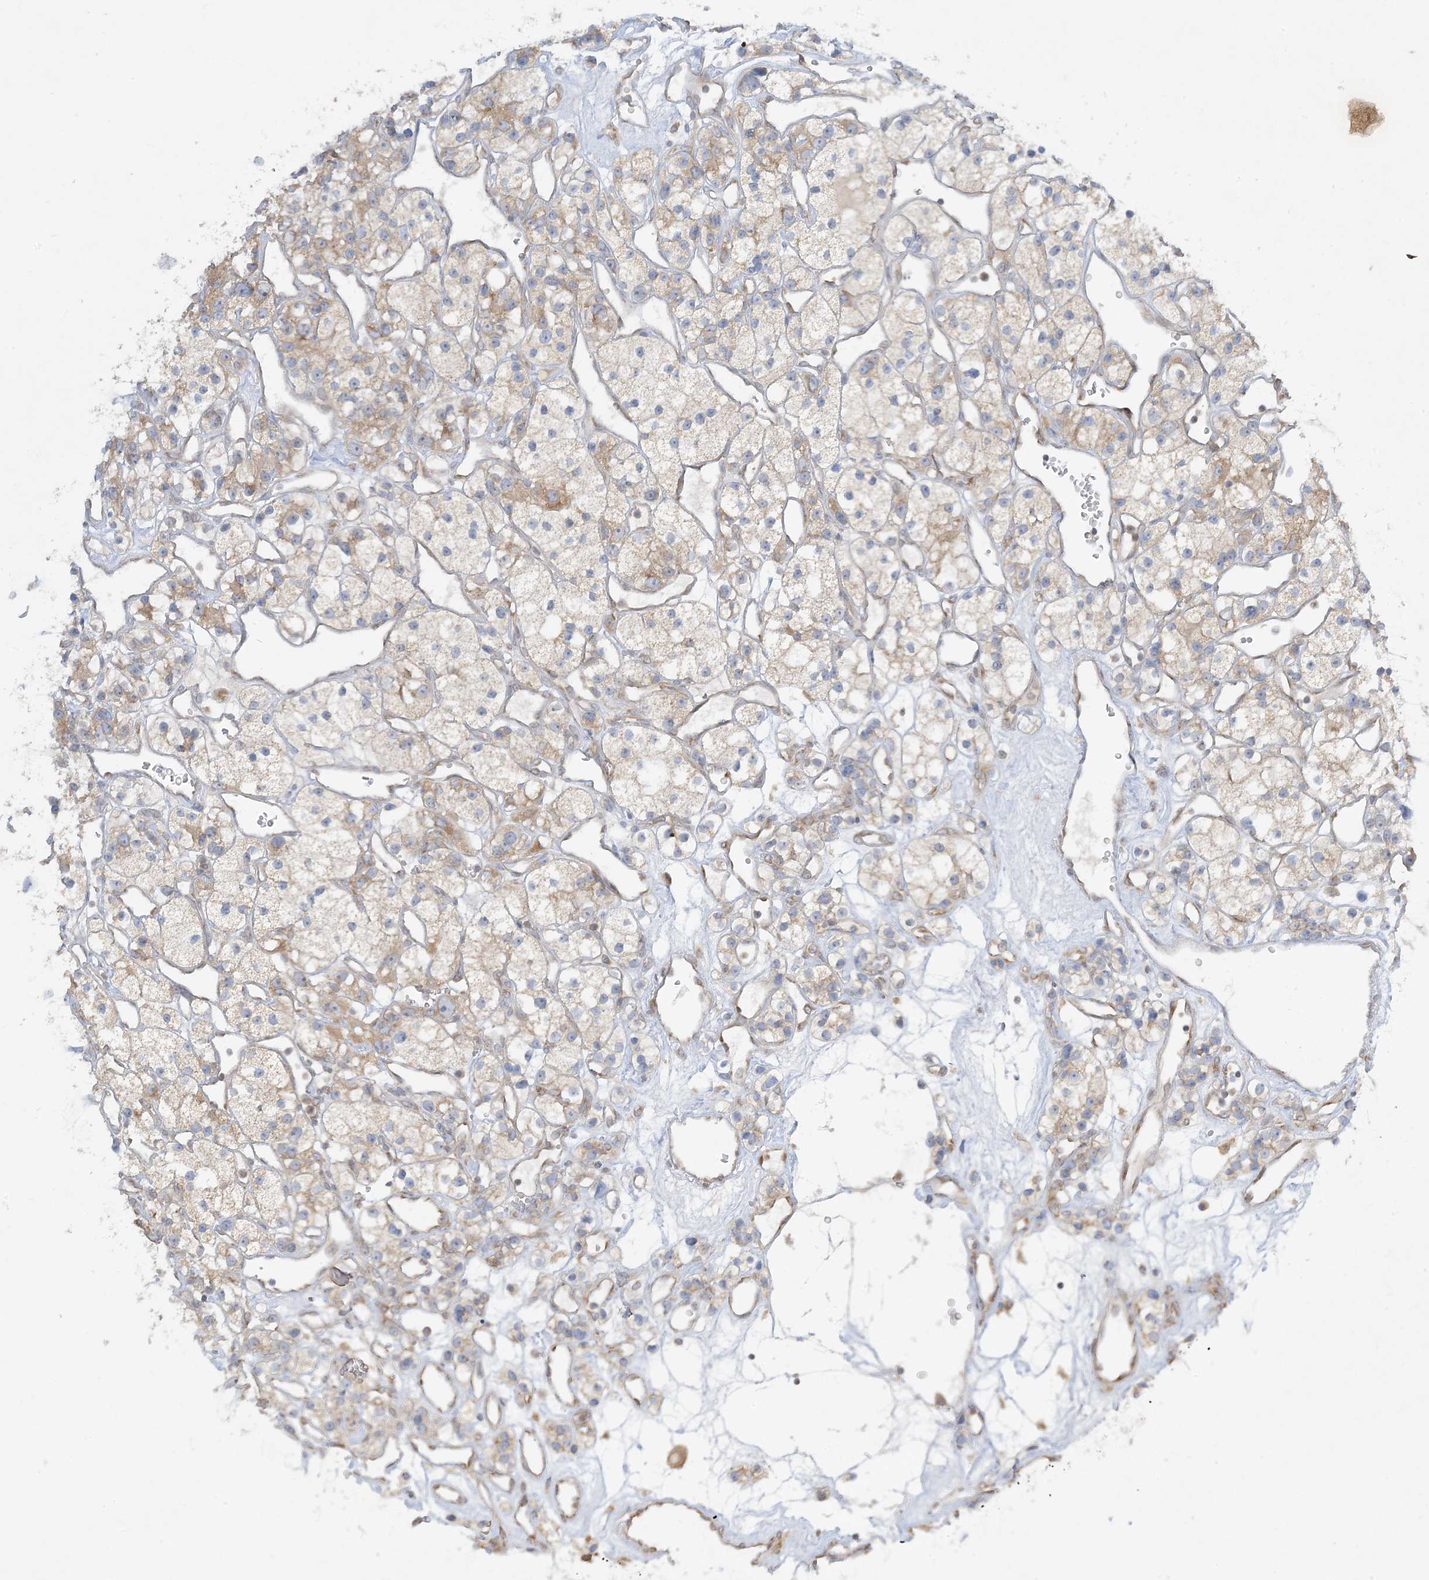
{"staining": {"intensity": "moderate", "quantity": "<25%", "location": "cytoplasmic/membranous"}, "tissue": "renal cancer", "cell_type": "Tumor cells", "image_type": "cancer", "snomed": [{"axis": "morphology", "description": "Adenocarcinoma, NOS"}, {"axis": "topography", "description": "Kidney"}], "caption": "Immunohistochemical staining of human adenocarcinoma (renal) displays low levels of moderate cytoplasmic/membranous staining in approximately <25% of tumor cells.", "gene": "RPP40", "patient": {"sex": "female", "age": 57}}